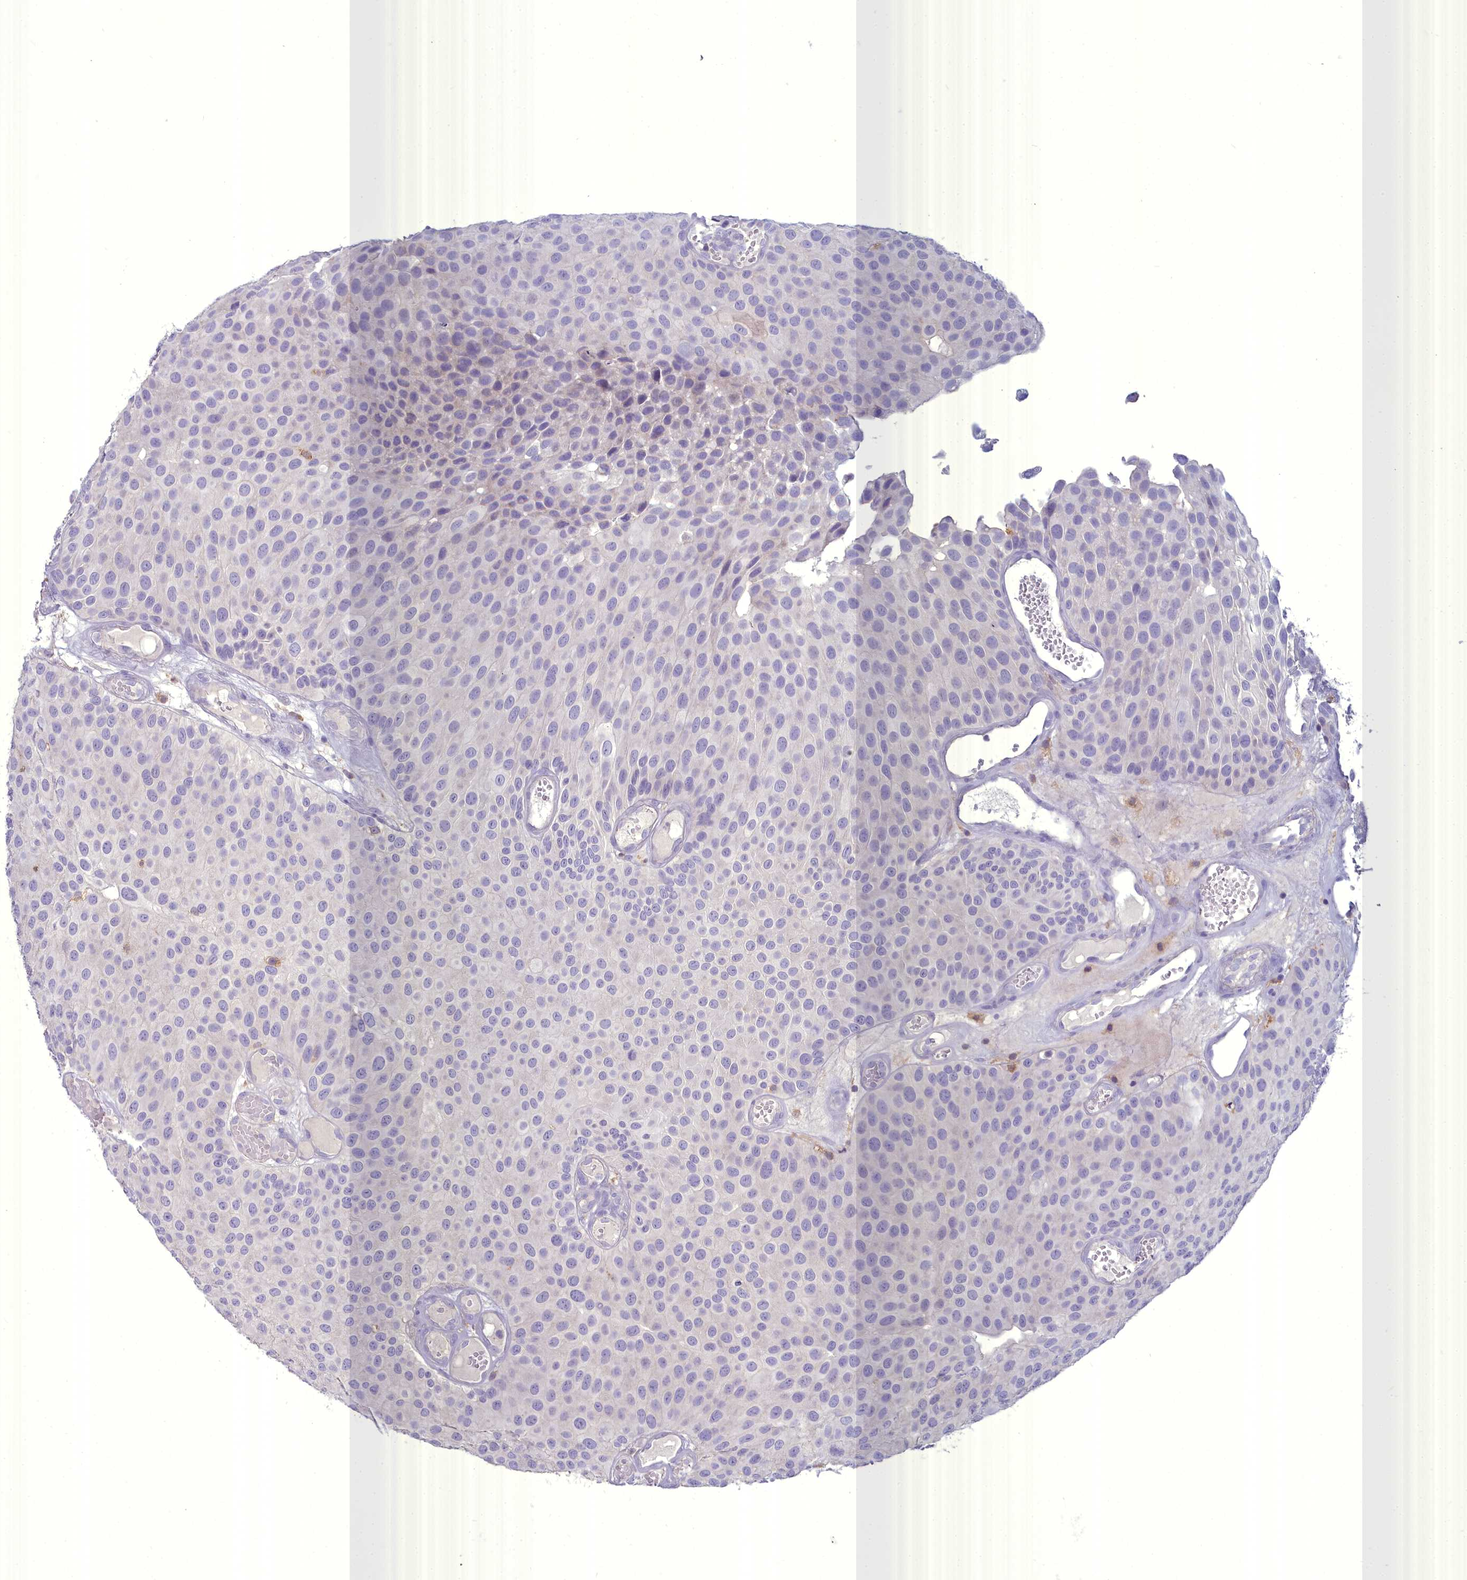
{"staining": {"intensity": "negative", "quantity": "none", "location": "none"}, "tissue": "urothelial cancer", "cell_type": "Tumor cells", "image_type": "cancer", "snomed": [{"axis": "morphology", "description": "Urothelial carcinoma, Low grade"}, {"axis": "topography", "description": "Urinary bladder"}], "caption": "Tumor cells show no significant protein expression in urothelial cancer.", "gene": "BLNK", "patient": {"sex": "male", "age": 89}}